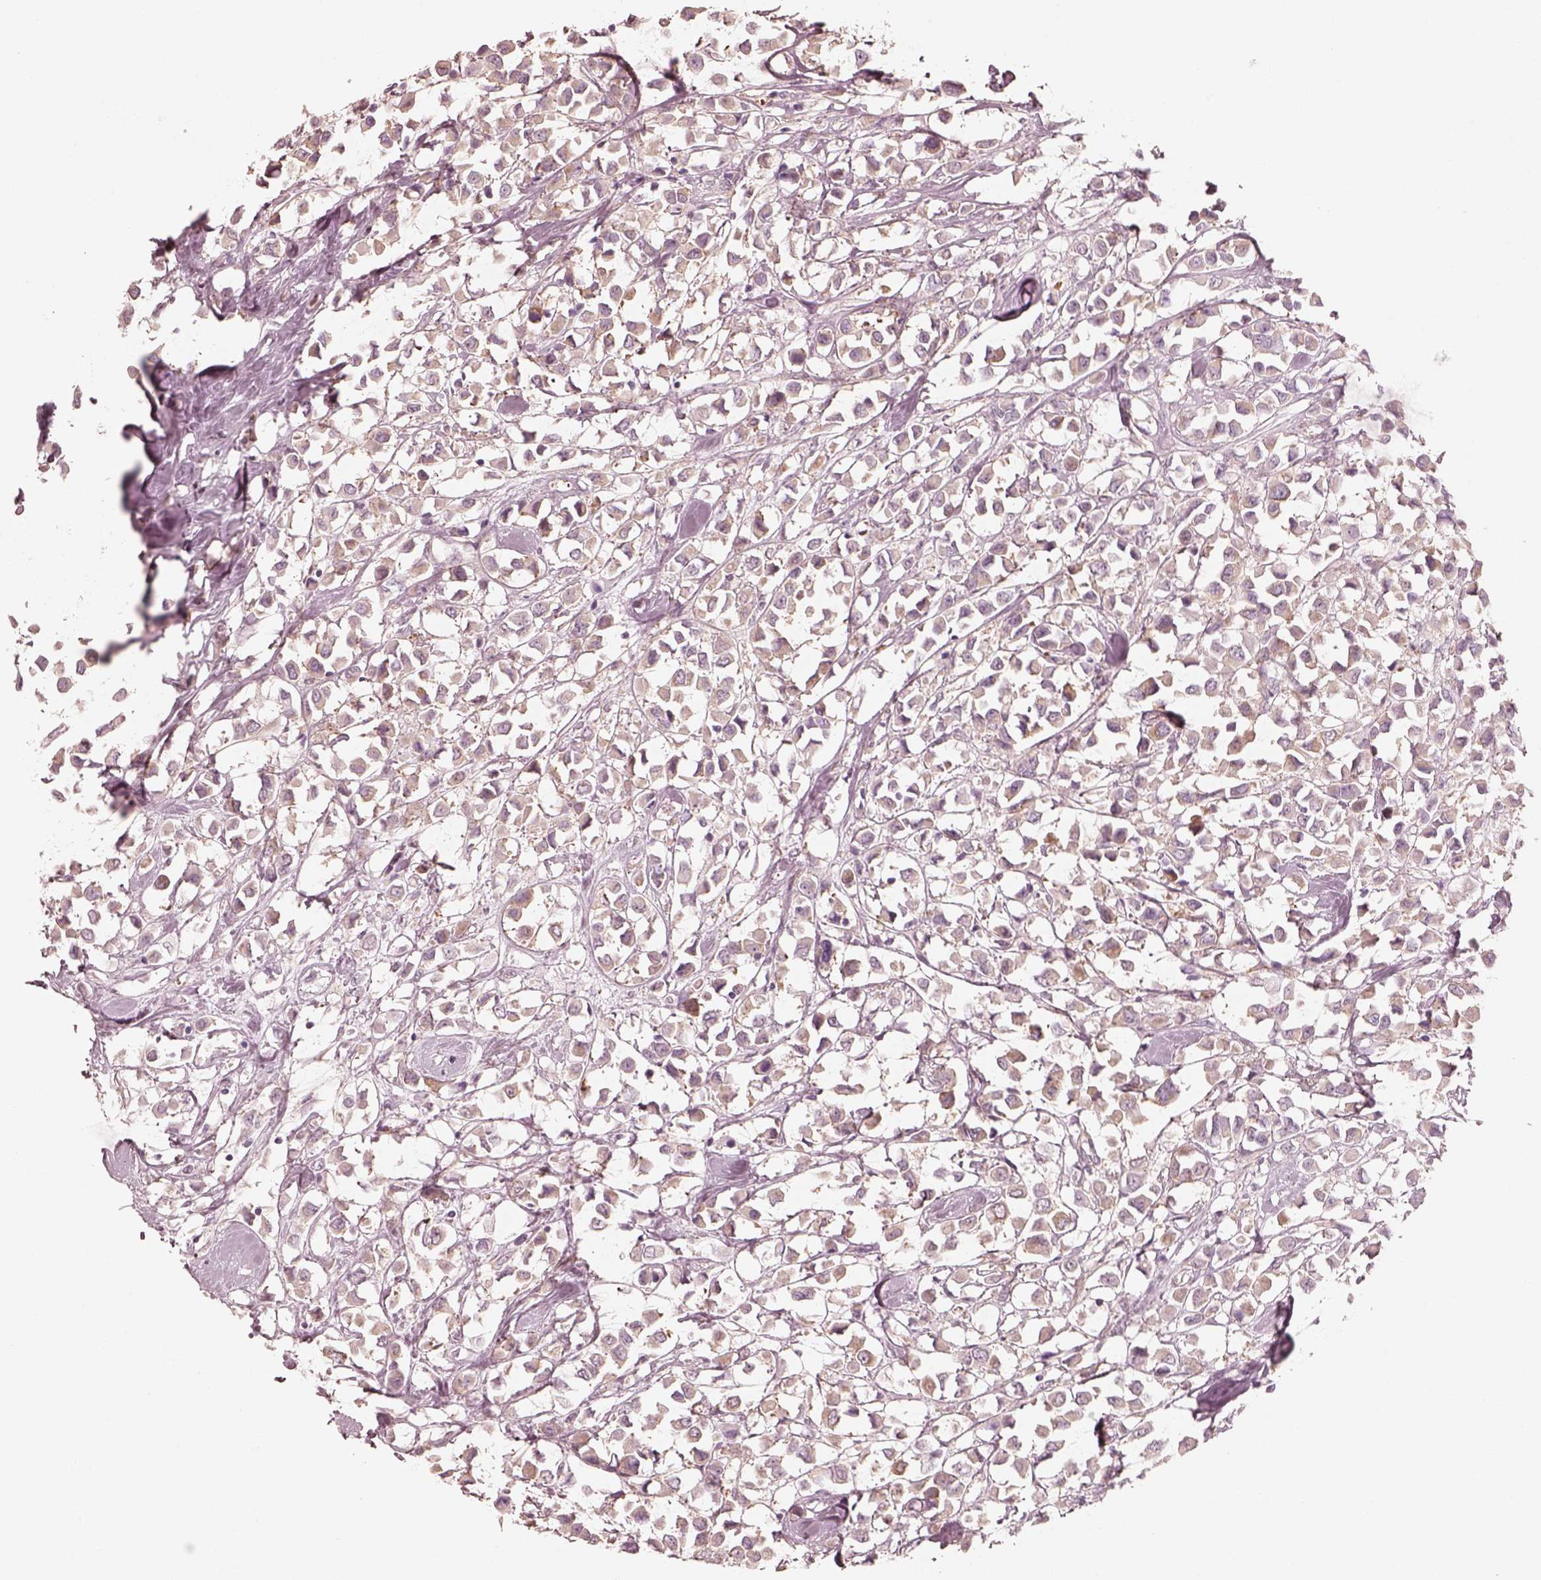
{"staining": {"intensity": "moderate", "quantity": "<25%", "location": "cytoplasmic/membranous"}, "tissue": "breast cancer", "cell_type": "Tumor cells", "image_type": "cancer", "snomed": [{"axis": "morphology", "description": "Duct carcinoma"}, {"axis": "topography", "description": "Breast"}], "caption": "This is an image of immunohistochemistry (IHC) staining of breast cancer (infiltrating ductal carcinoma), which shows moderate staining in the cytoplasmic/membranous of tumor cells.", "gene": "RAB3C", "patient": {"sex": "female", "age": 61}}